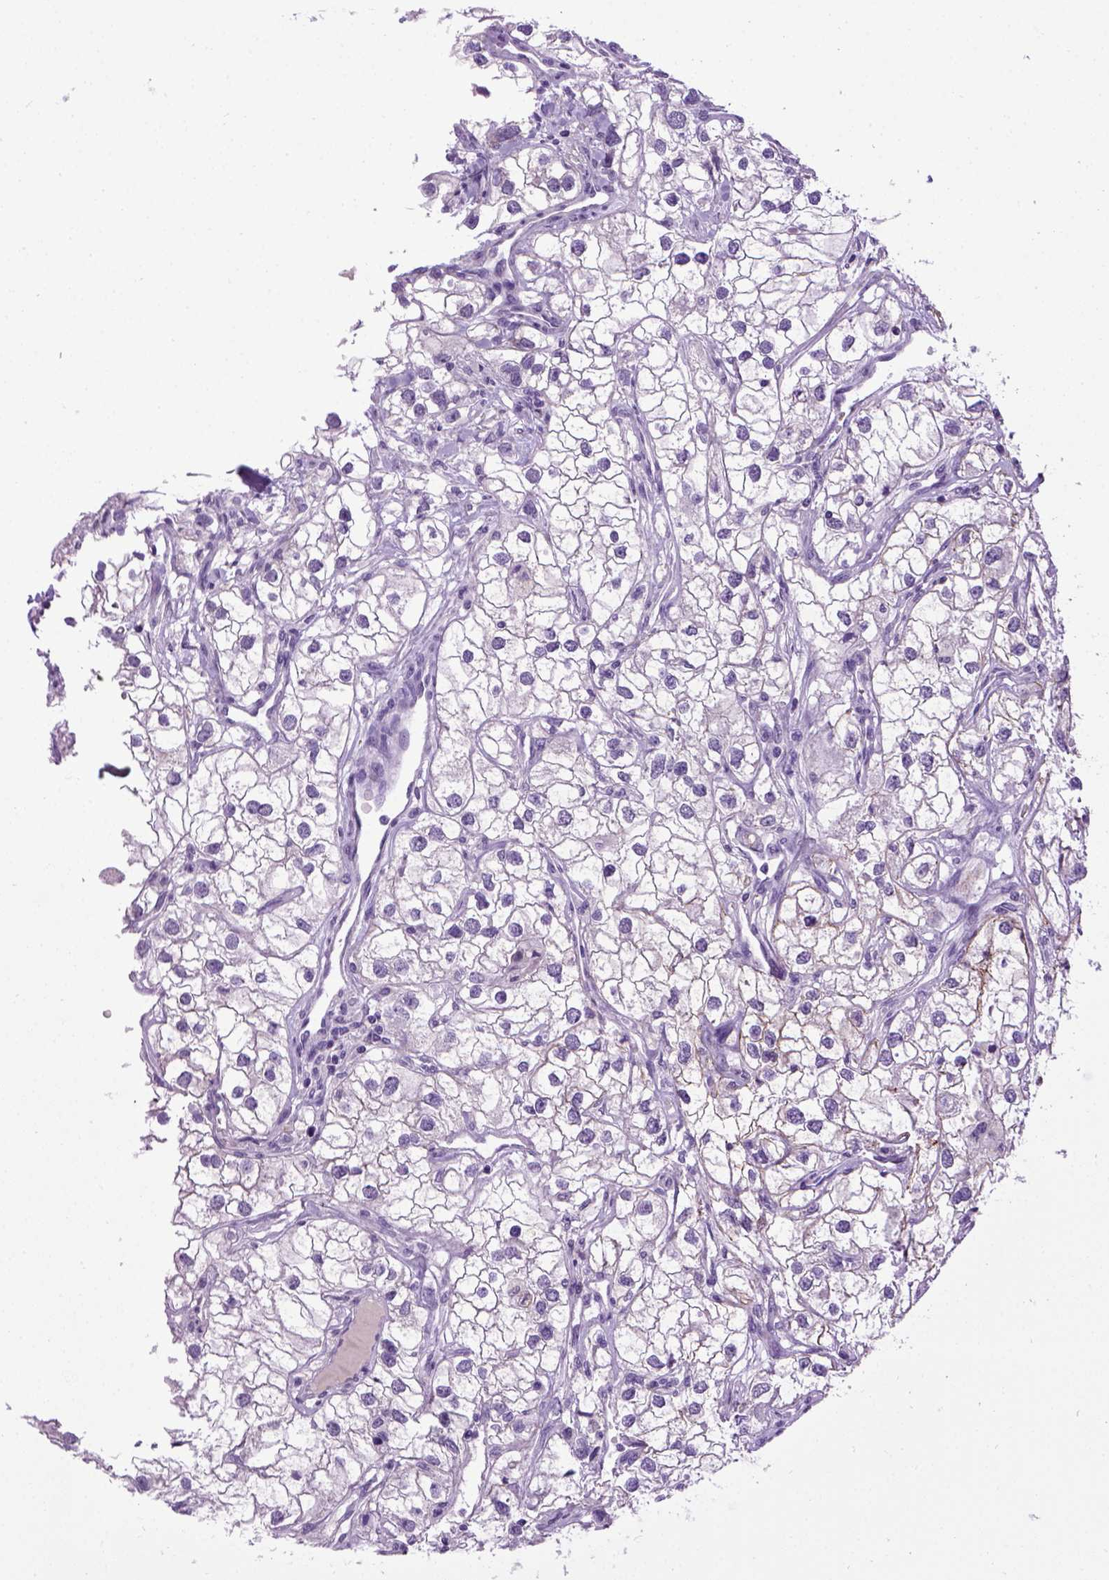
{"staining": {"intensity": "negative", "quantity": "none", "location": "none"}, "tissue": "renal cancer", "cell_type": "Tumor cells", "image_type": "cancer", "snomed": [{"axis": "morphology", "description": "Adenocarcinoma, NOS"}, {"axis": "topography", "description": "Kidney"}], "caption": "A micrograph of renal adenocarcinoma stained for a protein demonstrates no brown staining in tumor cells.", "gene": "CDH1", "patient": {"sex": "male", "age": 59}}